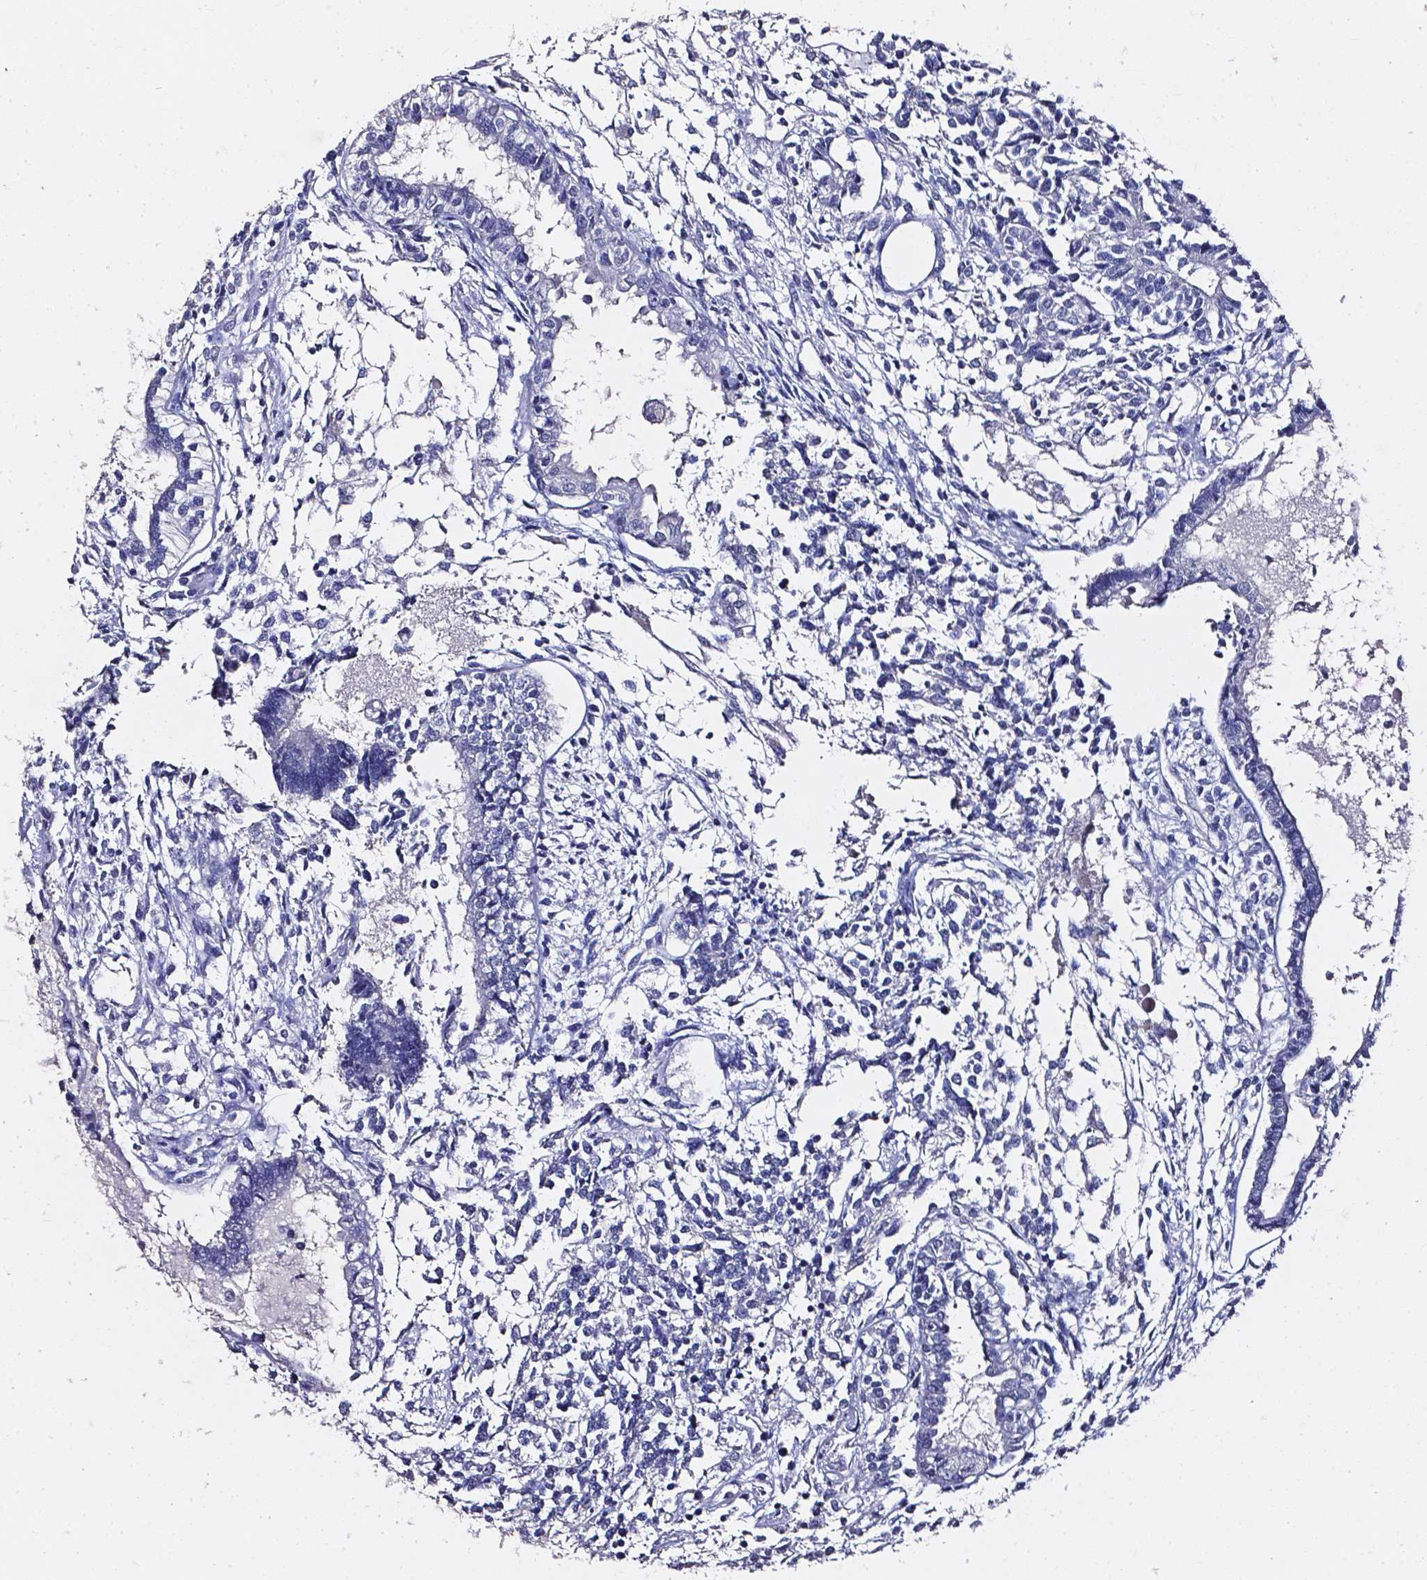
{"staining": {"intensity": "negative", "quantity": "none", "location": "none"}, "tissue": "testis cancer", "cell_type": "Tumor cells", "image_type": "cancer", "snomed": [{"axis": "morphology", "description": "Carcinoma, Embryonal, NOS"}, {"axis": "topography", "description": "Testis"}], "caption": "IHC histopathology image of neoplastic tissue: human embryonal carcinoma (testis) stained with DAB reveals no significant protein positivity in tumor cells.", "gene": "AKR1B10", "patient": {"sex": "male", "age": 37}}